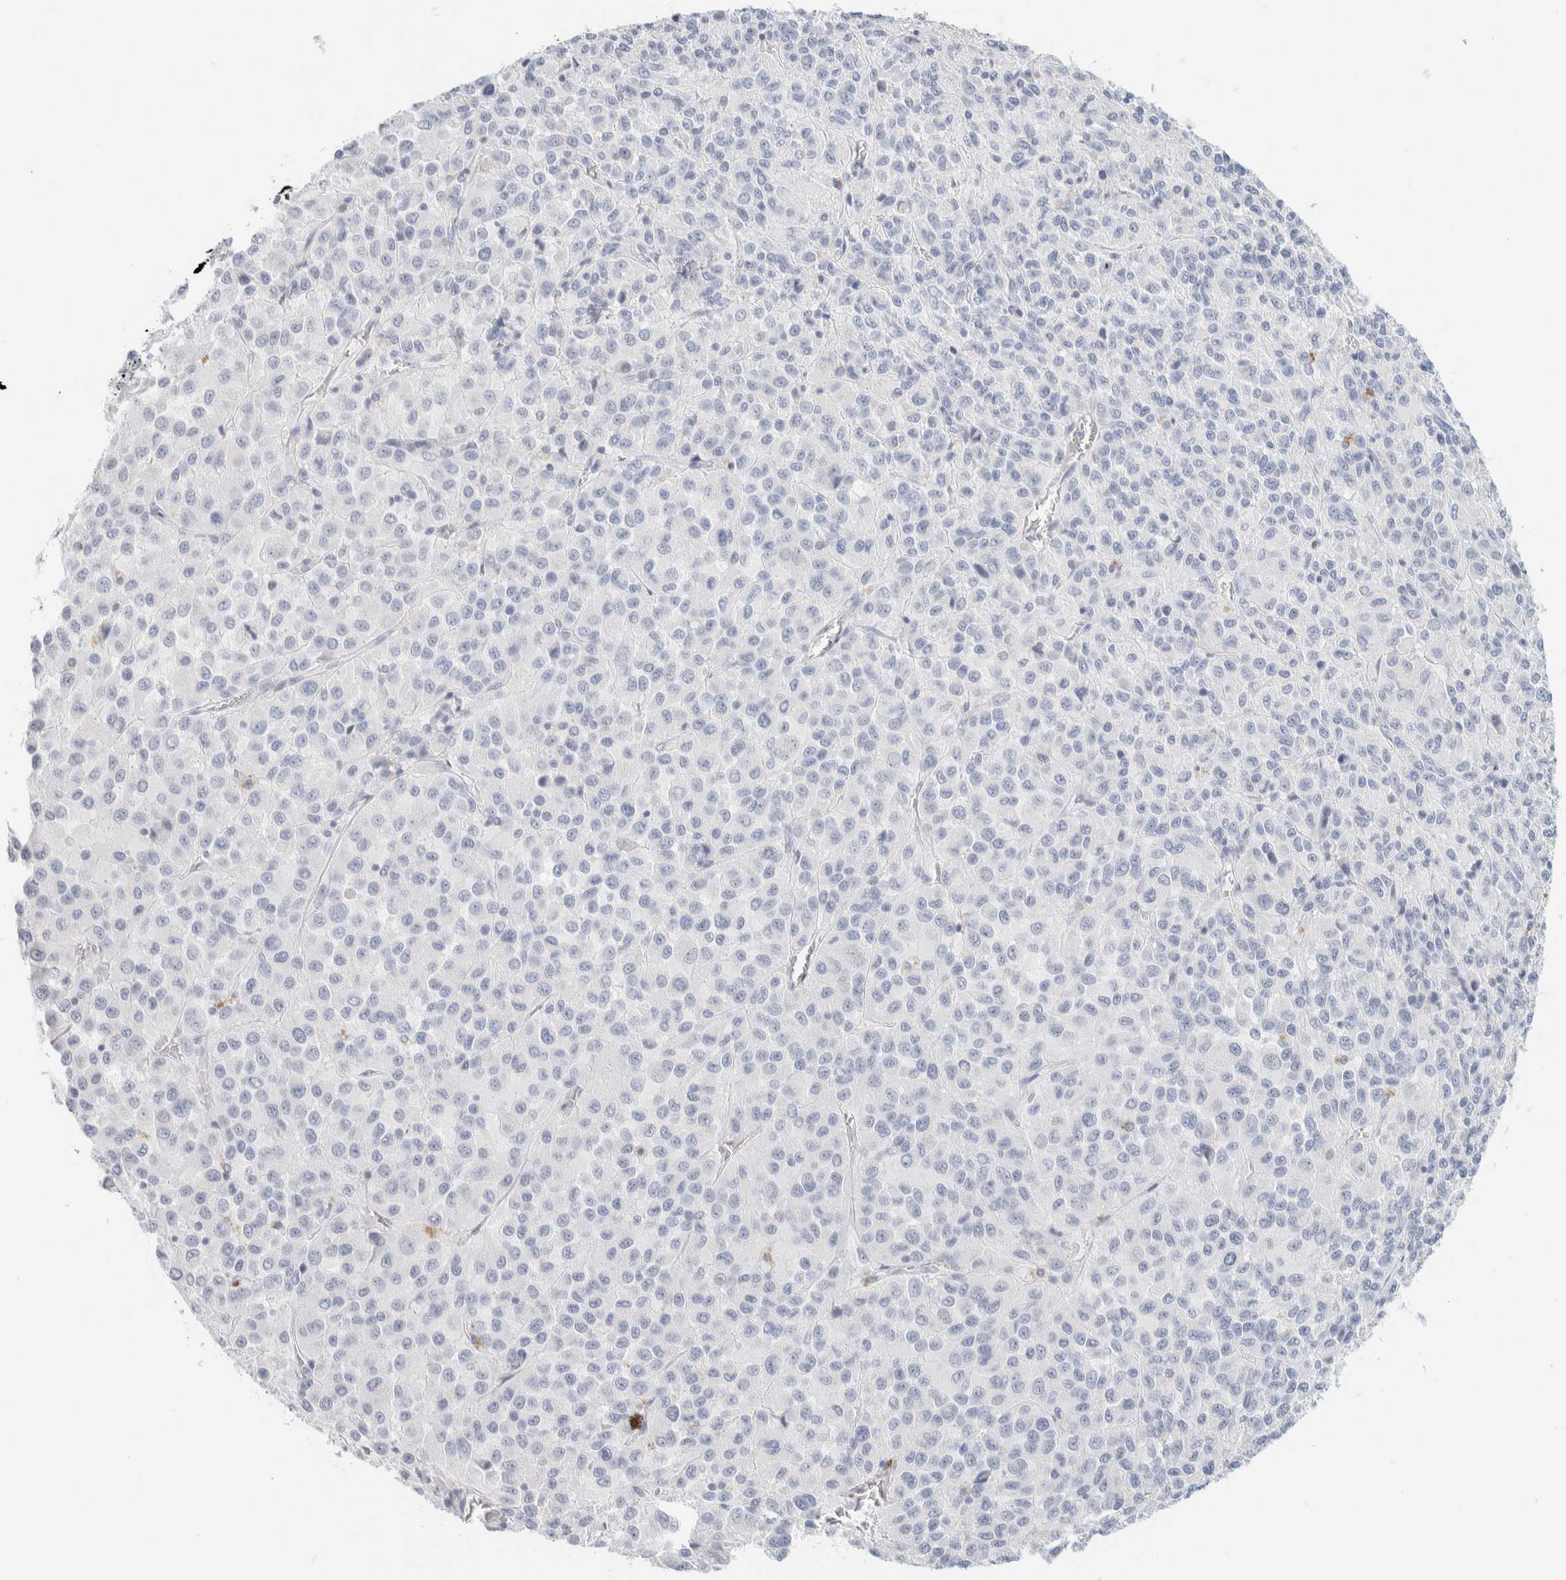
{"staining": {"intensity": "negative", "quantity": "none", "location": "none"}, "tissue": "melanoma", "cell_type": "Tumor cells", "image_type": "cancer", "snomed": [{"axis": "morphology", "description": "Malignant melanoma, Metastatic site"}, {"axis": "topography", "description": "Lung"}], "caption": "An immunohistochemistry photomicrograph of melanoma is shown. There is no staining in tumor cells of melanoma.", "gene": "AFMID", "patient": {"sex": "male", "age": 64}}